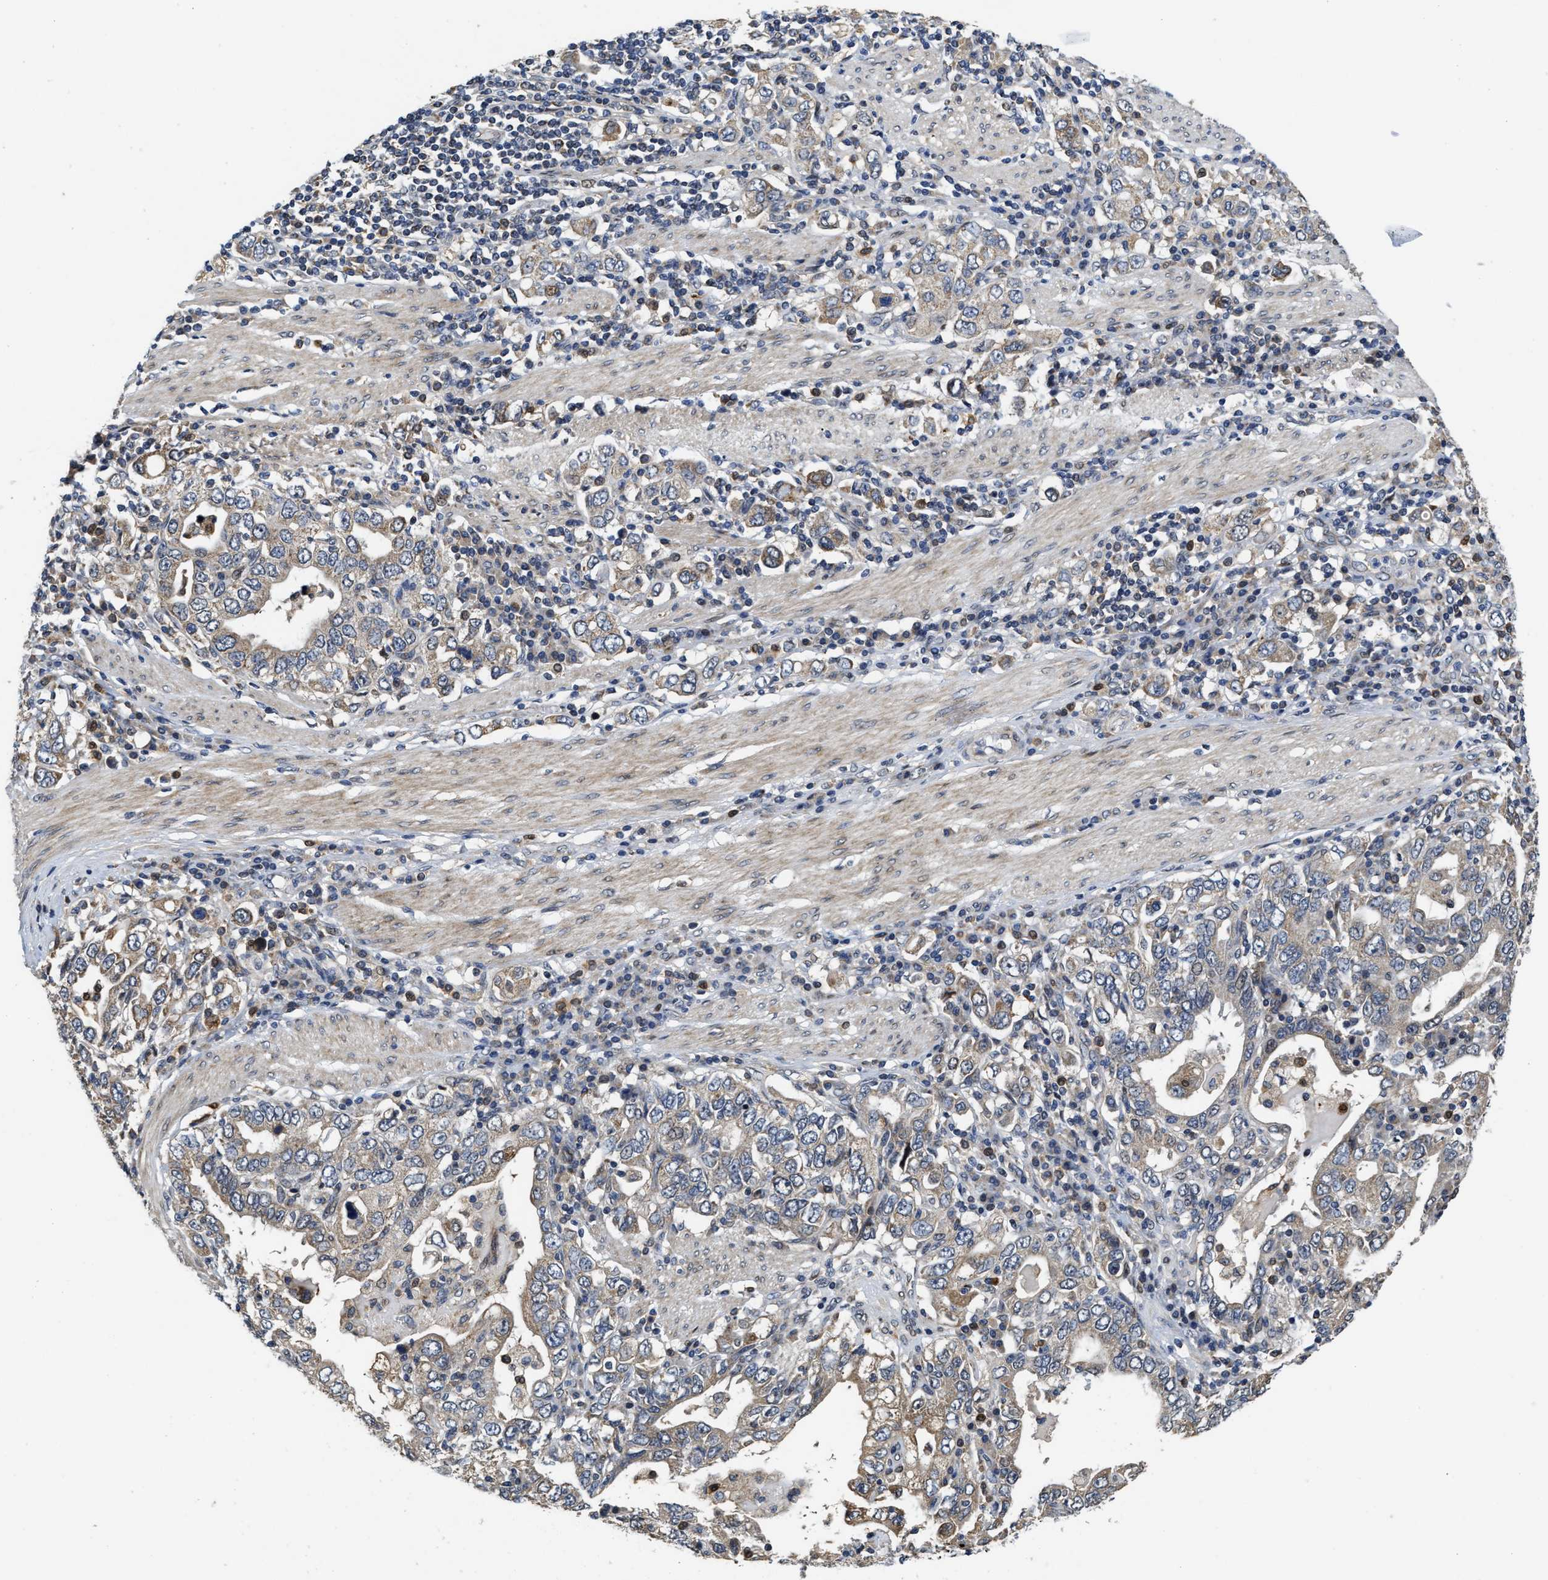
{"staining": {"intensity": "weak", "quantity": "25%-75%", "location": "cytoplasmic/membranous"}, "tissue": "stomach cancer", "cell_type": "Tumor cells", "image_type": "cancer", "snomed": [{"axis": "morphology", "description": "Adenocarcinoma, NOS"}, {"axis": "topography", "description": "Stomach, upper"}], "caption": "An image showing weak cytoplasmic/membranous staining in approximately 25%-75% of tumor cells in adenocarcinoma (stomach), as visualized by brown immunohistochemical staining.", "gene": "SCYL2", "patient": {"sex": "male", "age": 62}}